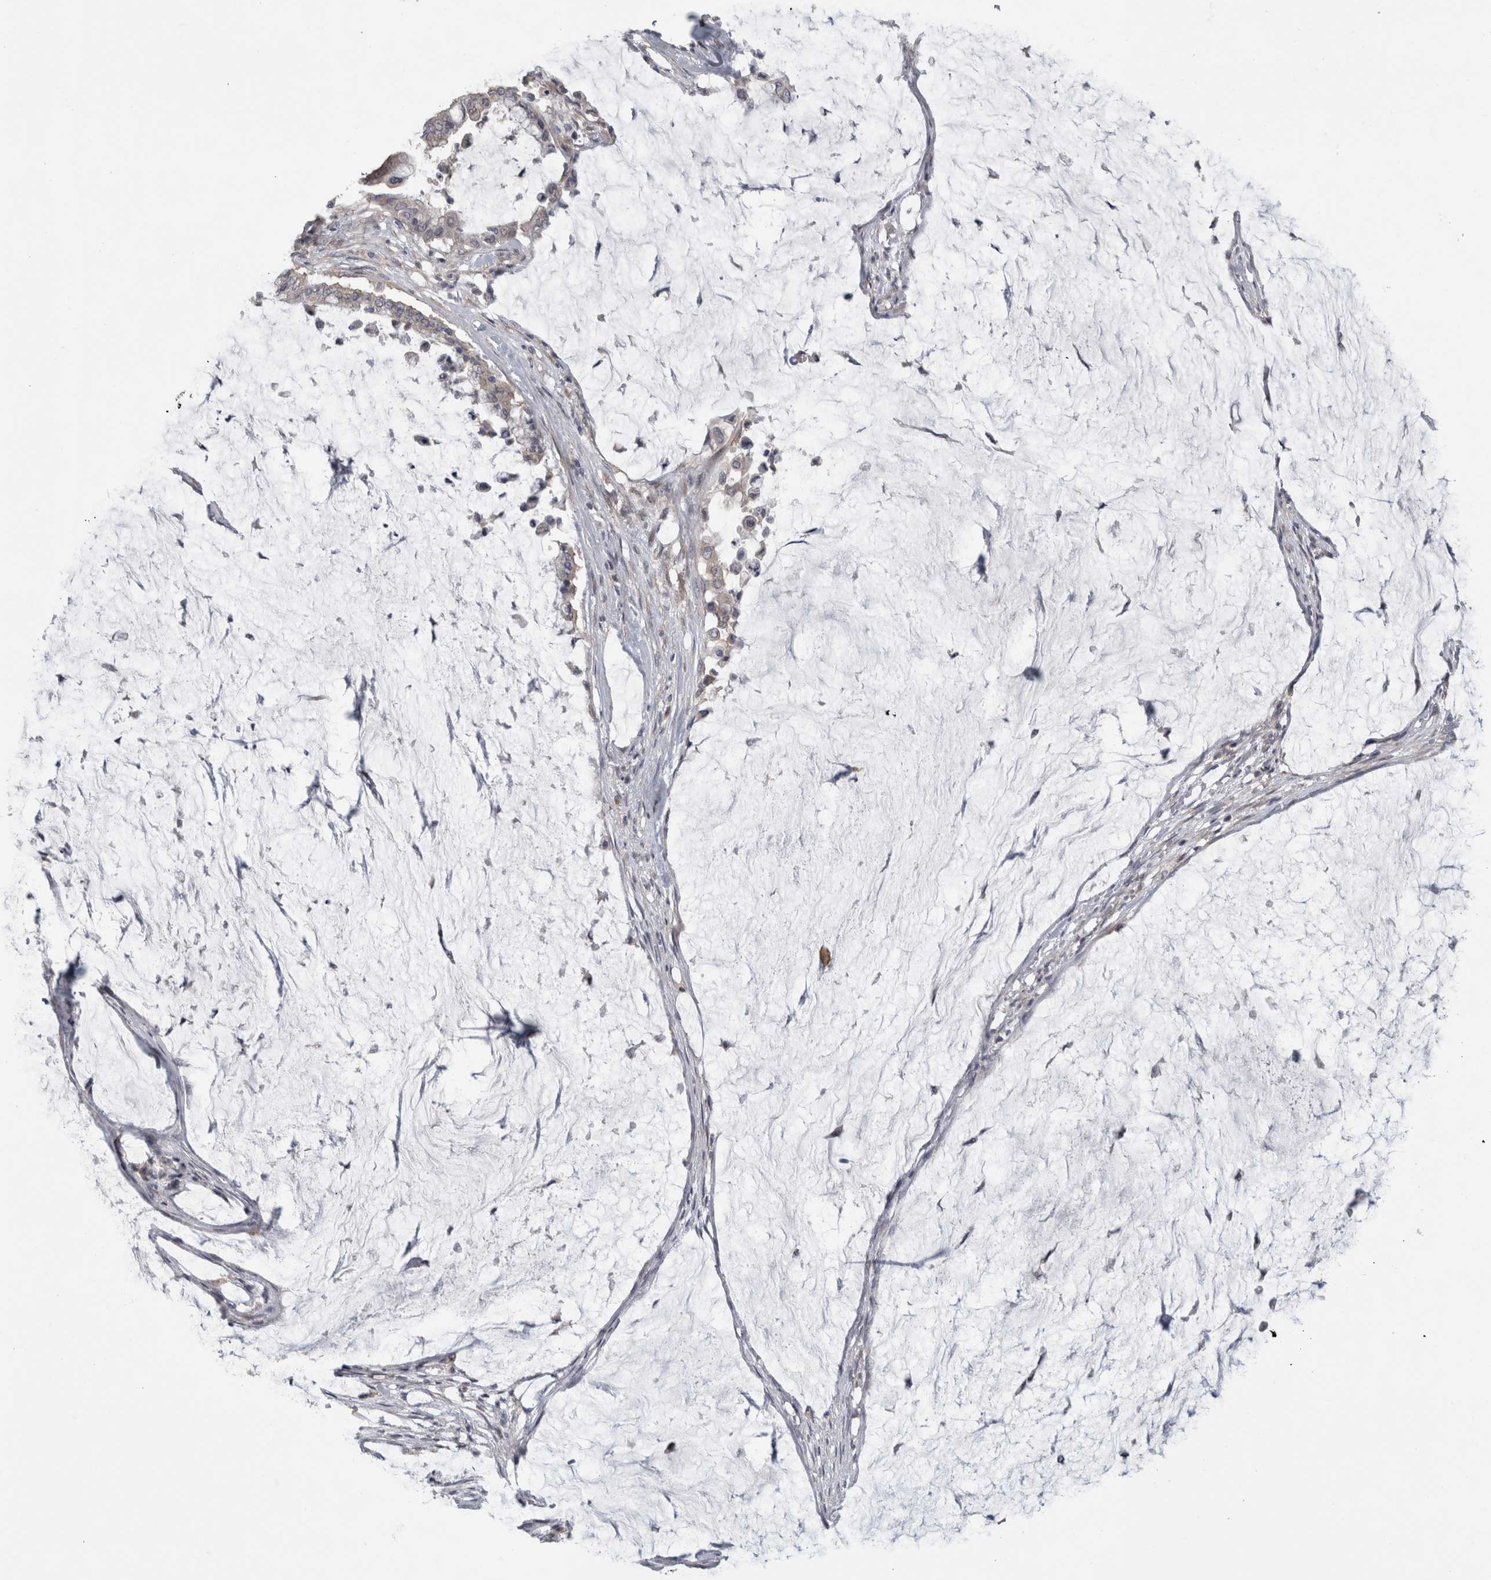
{"staining": {"intensity": "negative", "quantity": "none", "location": "none"}, "tissue": "pancreatic cancer", "cell_type": "Tumor cells", "image_type": "cancer", "snomed": [{"axis": "morphology", "description": "Adenocarcinoma, NOS"}, {"axis": "topography", "description": "Pancreas"}], "caption": "Tumor cells are negative for protein expression in human pancreatic cancer (adenocarcinoma).", "gene": "ATXN2", "patient": {"sex": "male", "age": 41}}